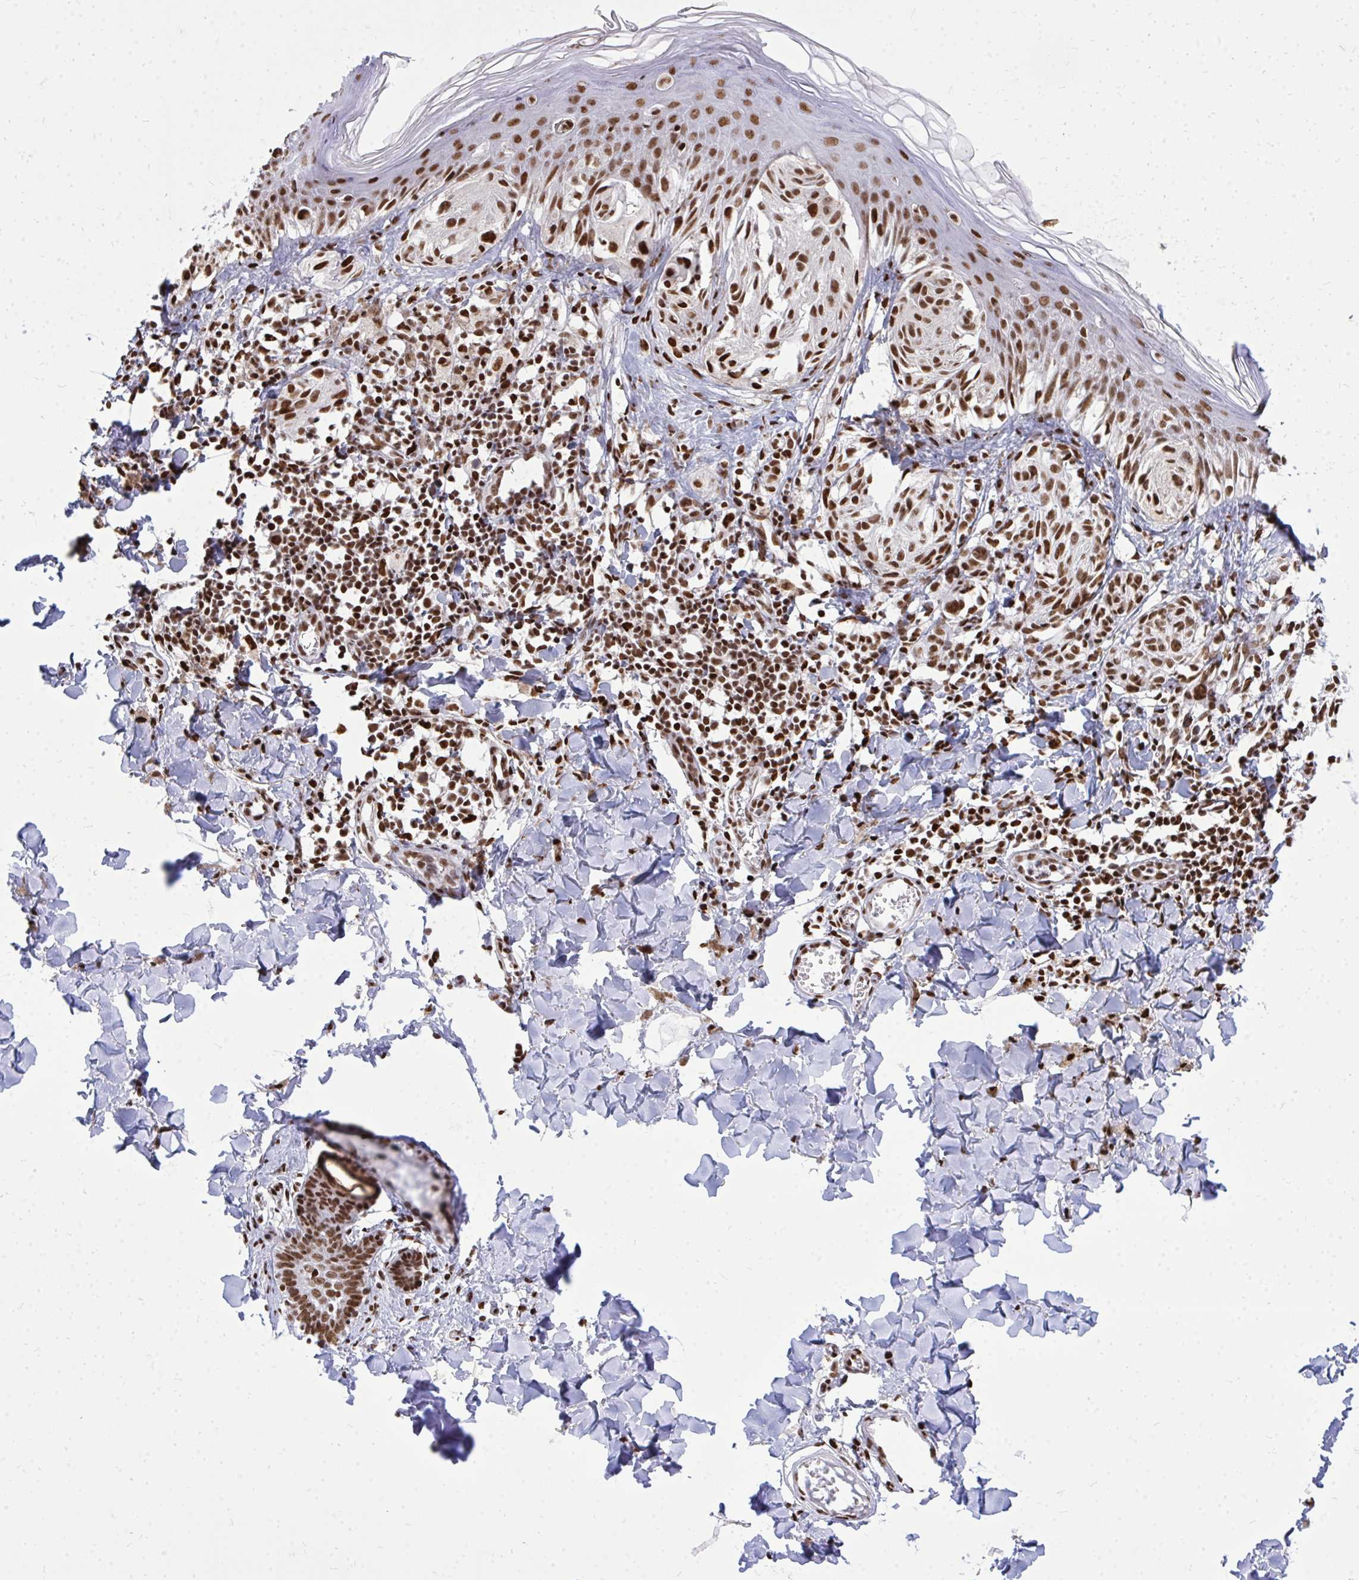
{"staining": {"intensity": "strong", "quantity": ">75%", "location": "nuclear"}, "tissue": "melanoma", "cell_type": "Tumor cells", "image_type": "cancer", "snomed": [{"axis": "morphology", "description": "Malignant melanoma, NOS"}, {"axis": "topography", "description": "Skin"}], "caption": "A photomicrograph of human malignant melanoma stained for a protein shows strong nuclear brown staining in tumor cells.", "gene": "TBL1Y", "patient": {"sex": "female", "age": 38}}